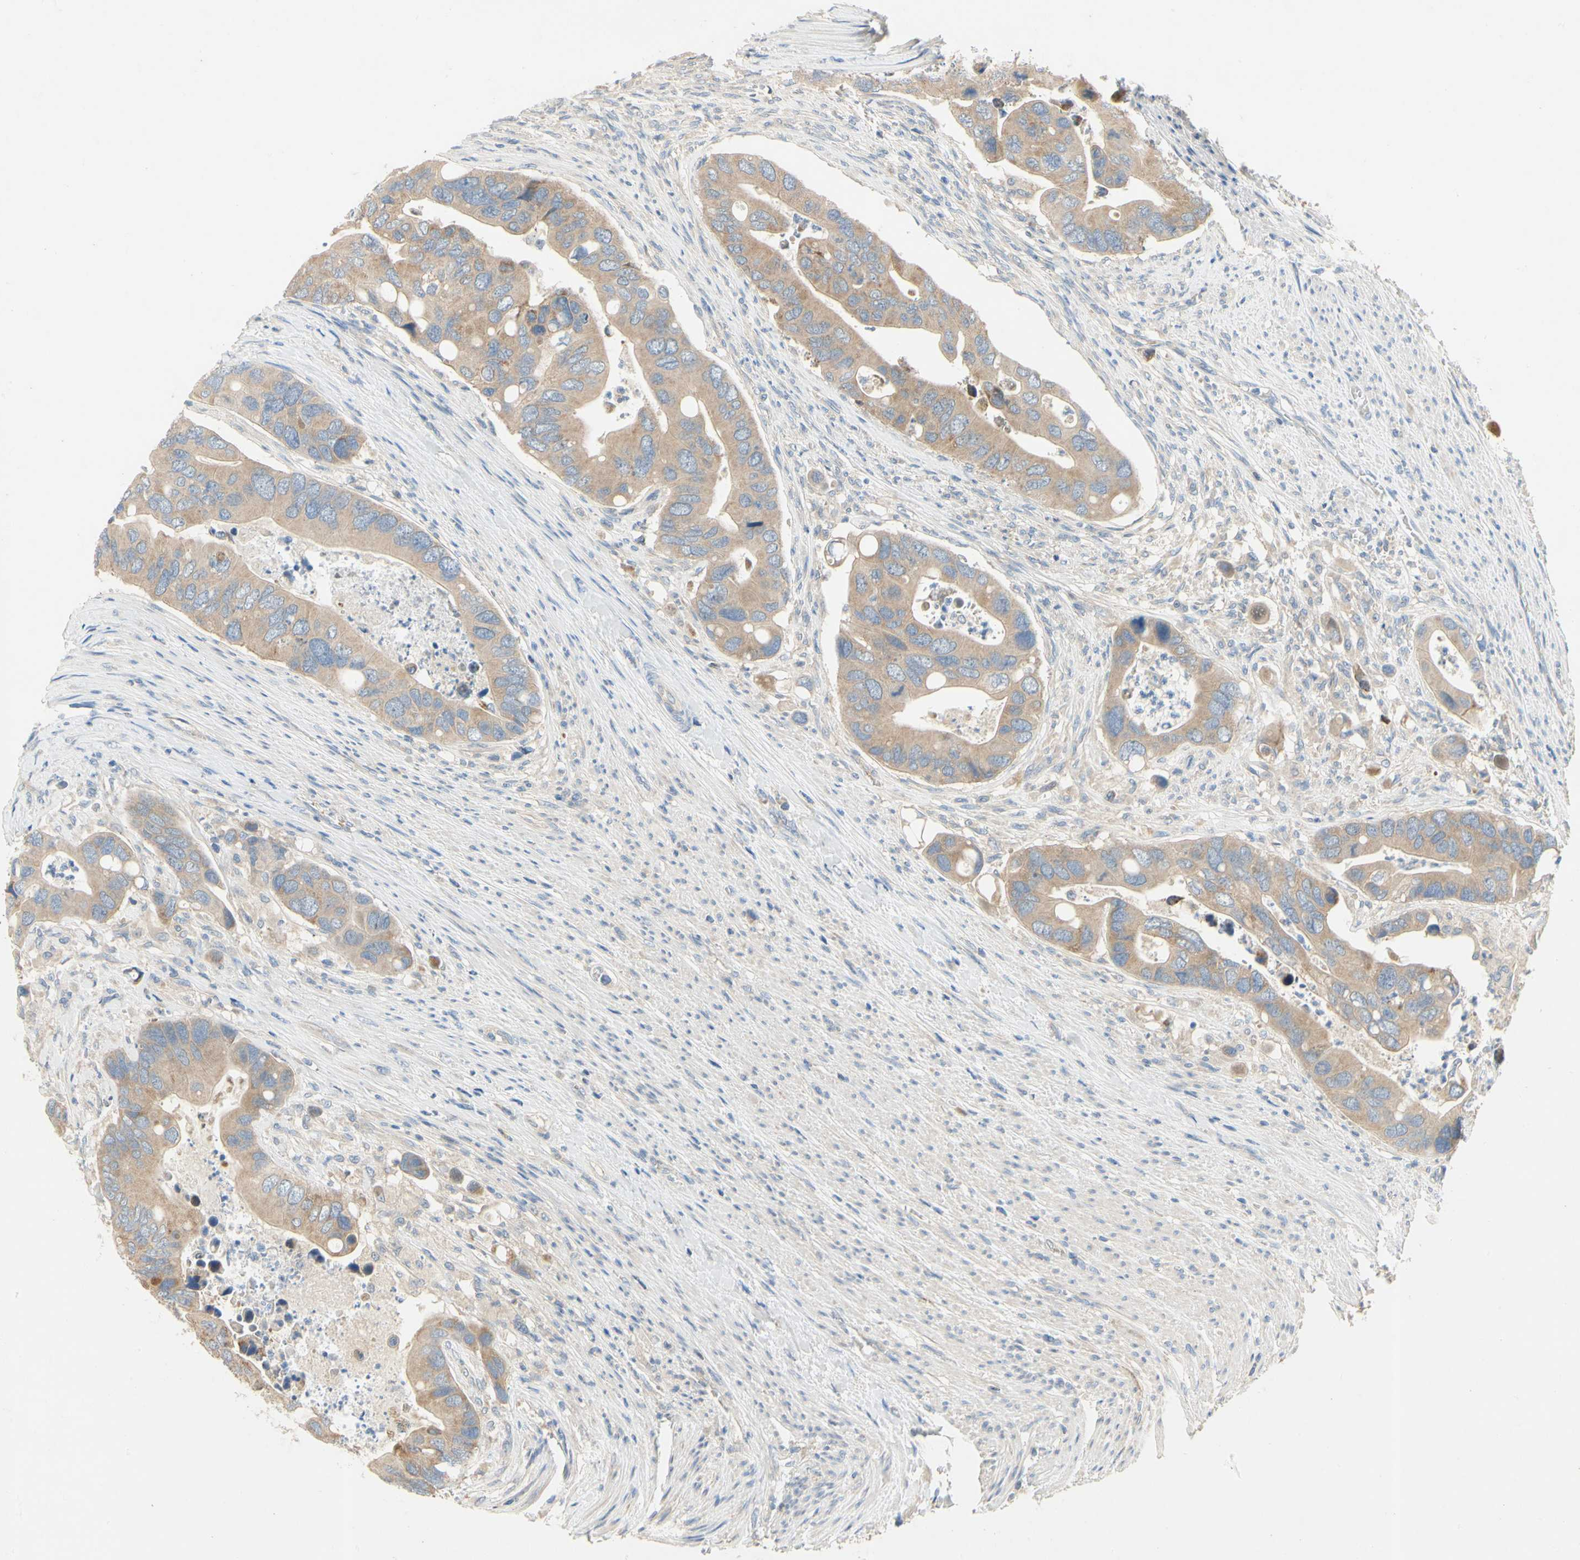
{"staining": {"intensity": "moderate", "quantity": ">75%", "location": "cytoplasmic/membranous"}, "tissue": "colorectal cancer", "cell_type": "Tumor cells", "image_type": "cancer", "snomed": [{"axis": "morphology", "description": "Adenocarcinoma, NOS"}, {"axis": "topography", "description": "Rectum"}], "caption": "This is an image of immunohistochemistry (IHC) staining of adenocarcinoma (colorectal), which shows moderate expression in the cytoplasmic/membranous of tumor cells.", "gene": "KLHDC8B", "patient": {"sex": "female", "age": 57}}